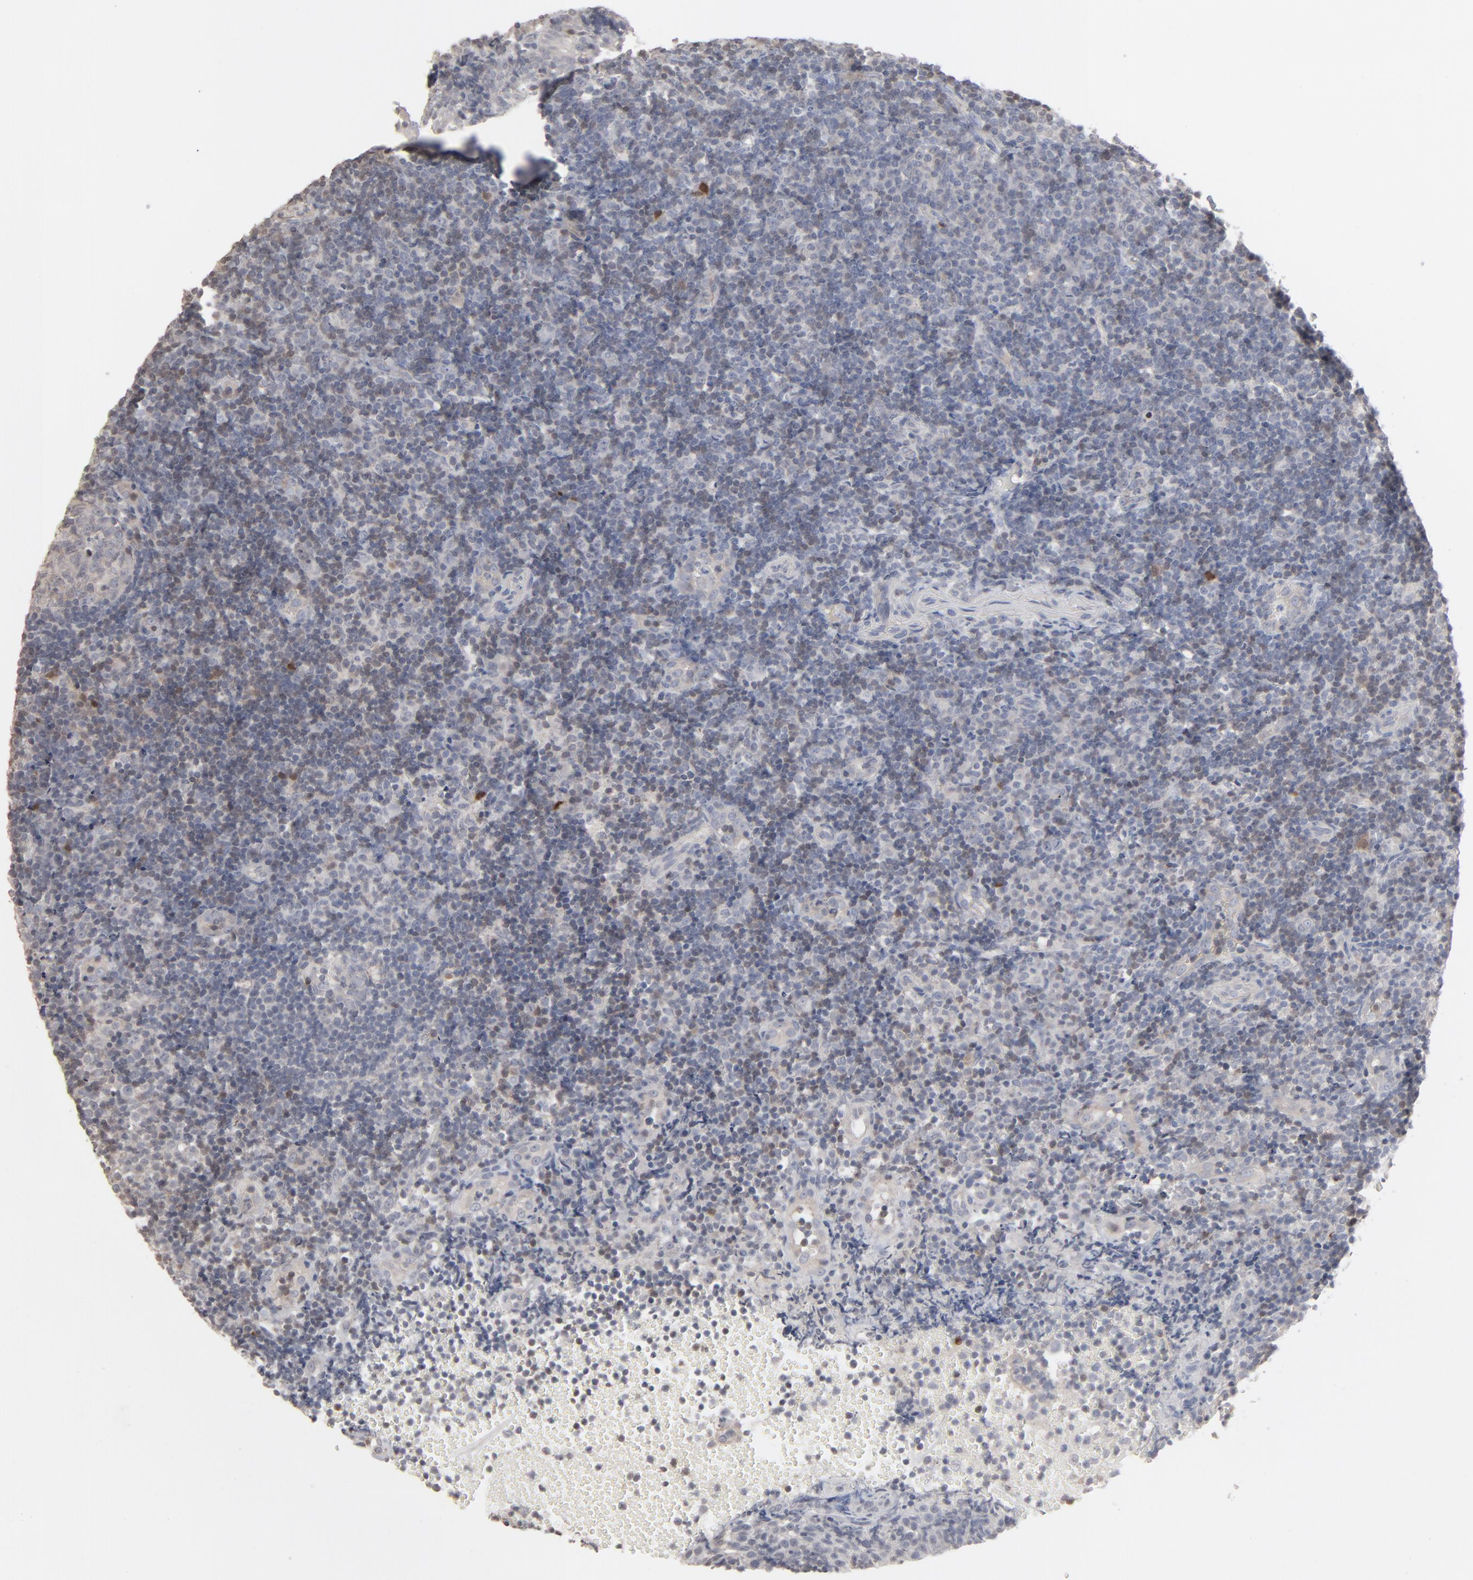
{"staining": {"intensity": "weak", "quantity": "<25%", "location": "cytoplasmic/membranous"}, "tissue": "tonsil", "cell_type": "Germinal center cells", "image_type": "normal", "snomed": [{"axis": "morphology", "description": "Normal tissue, NOS"}, {"axis": "topography", "description": "Tonsil"}], "caption": "A micrograph of tonsil stained for a protein shows no brown staining in germinal center cells. The staining was performed using DAB to visualize the protein expression in brown, while the nuclei were stained in blue with hematoxylin (Magnification: 20x).", "gene": "STAT4", "patient": {"sex": "female", "age": 40}}